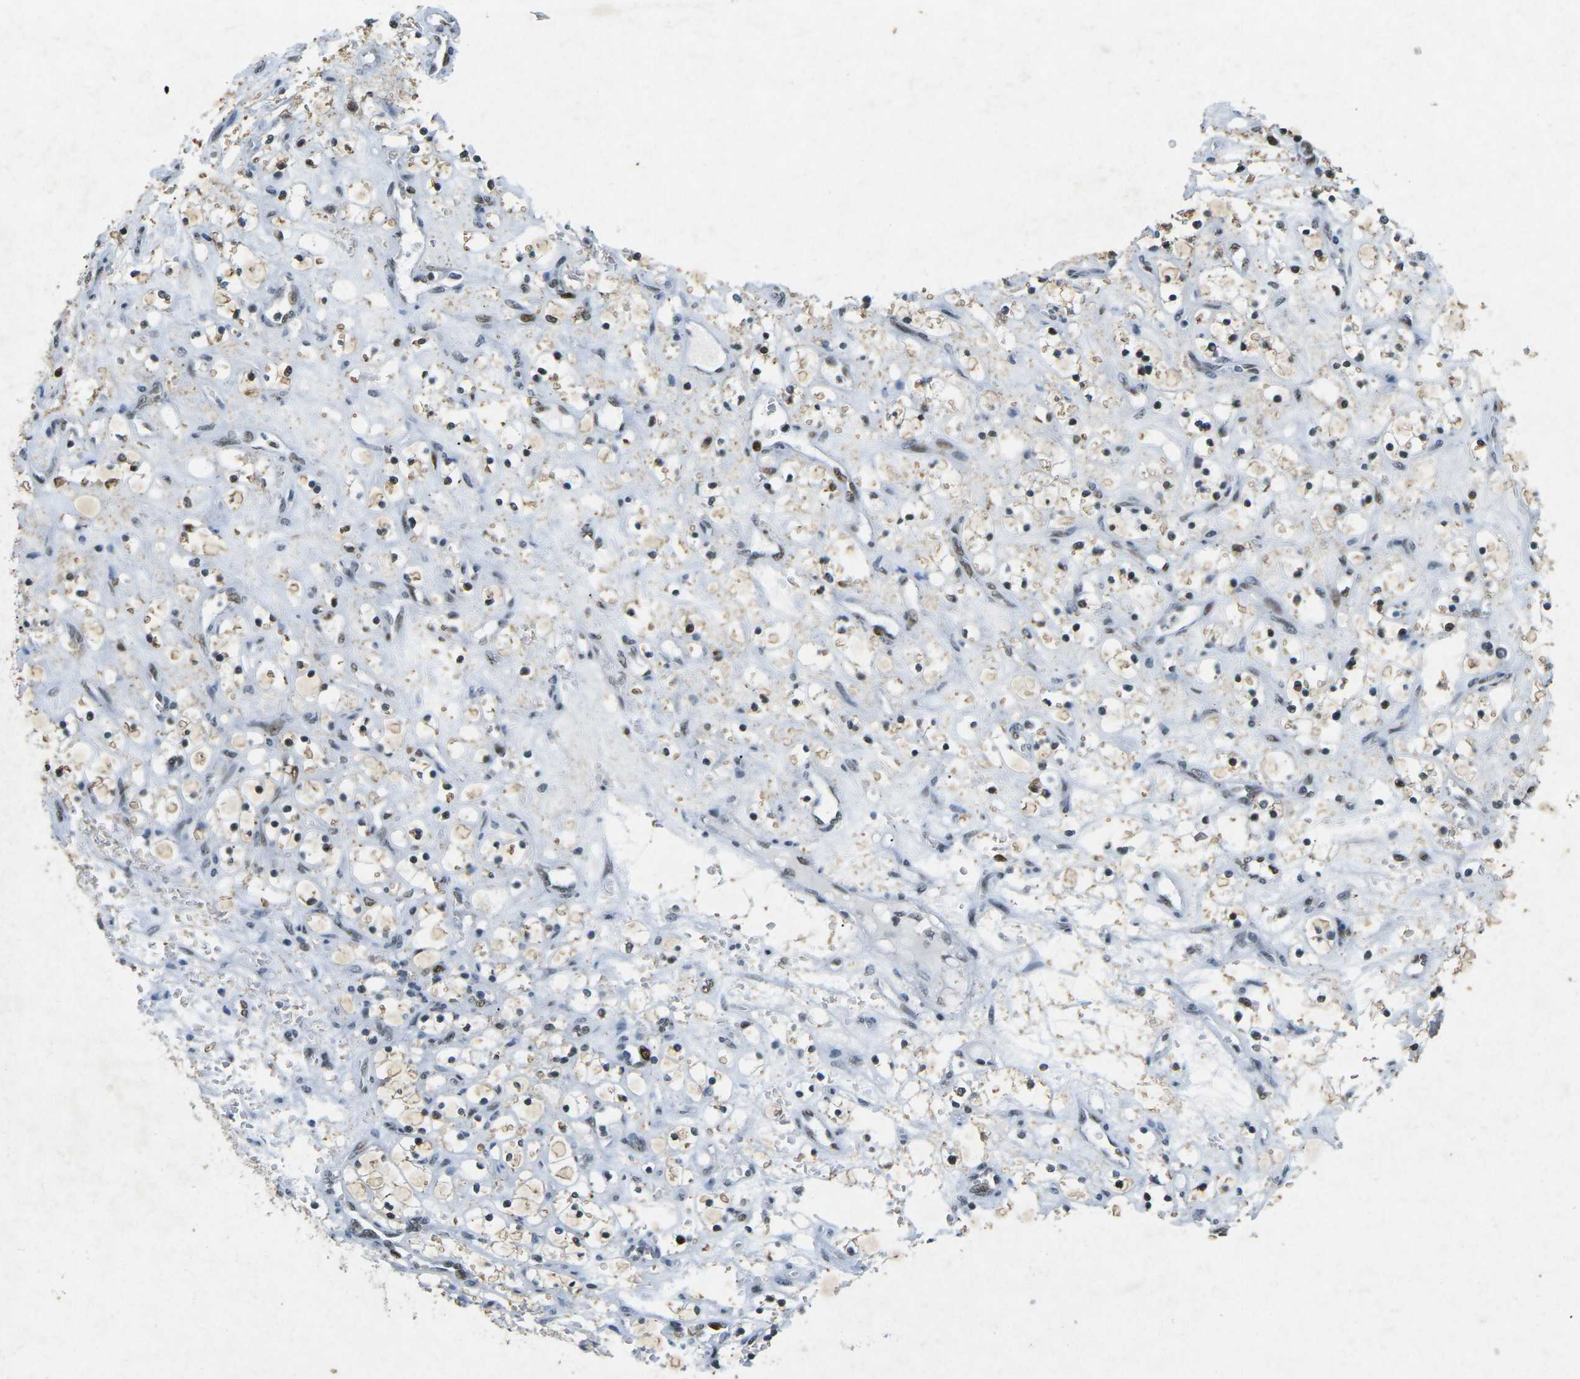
{"staining": {"intensity": "moderate", "quantity": "25%-75%", "location": "nuclear"}, "tissue": "renal cancer", "cell_type": "Tumor cells", "image_type": "cancer", "snomed": [{"axis": "morphology", "description": "Adenocarcinoma, NOS"}, {"axis": "topography", "description": "Kidney"}], "caption": "Immunohistochemical staining of renal cancer (adenocarcinoma) displays medium levels of moderate nuclear staining in approximately 25%-75% of tumor cells. (brown staining indicates protein expression, while blue staining denotes nuclei).", "gene": "RB1", "patient": {"sex": "female", "age": 69}}